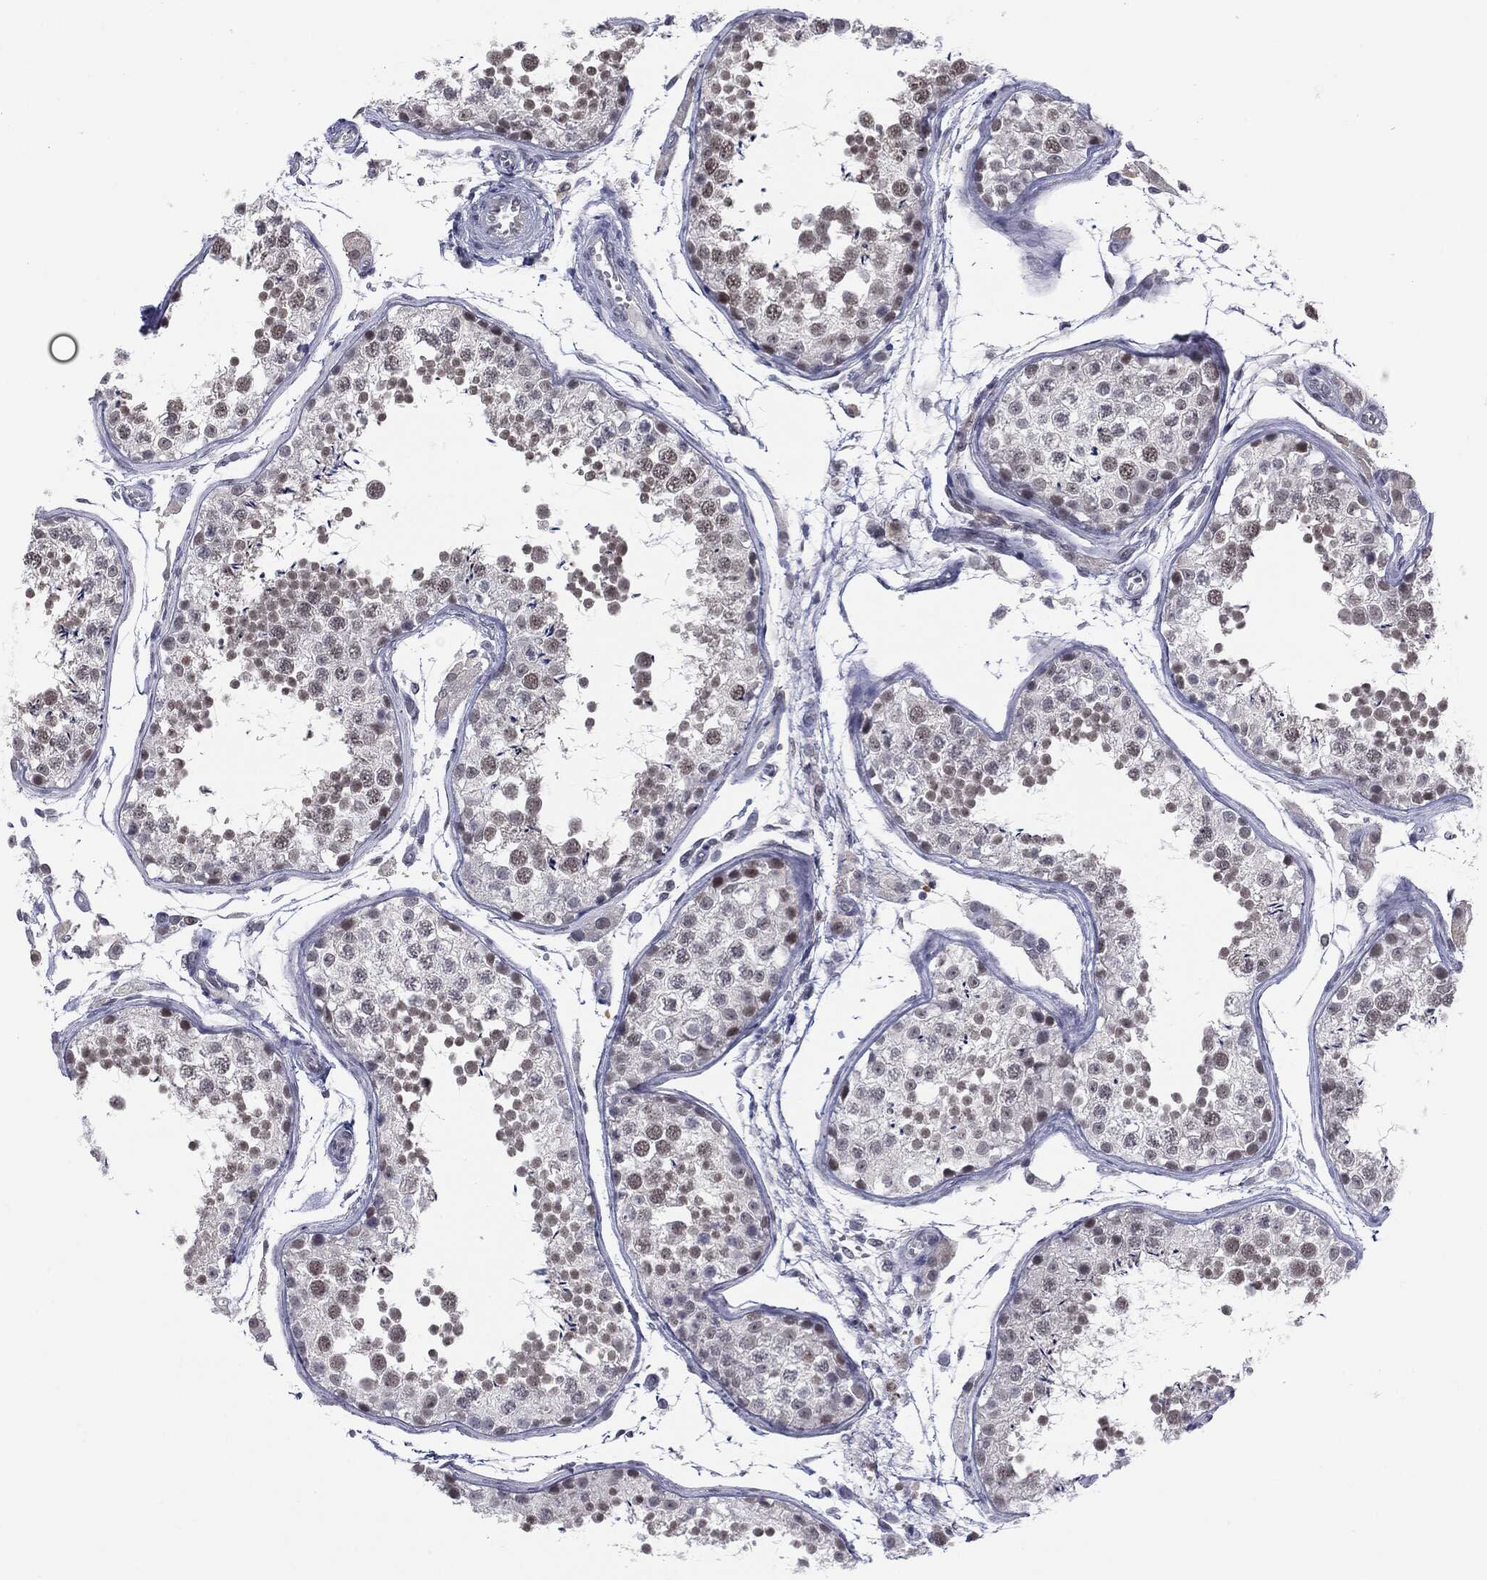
{"staining": {"intensity": "moderate", "quantity": "<25%", "location": "nuclear"}, "tissue": "testis", "cell_type": "Cells in seminiferous ducts", "image_type": "normal", "snomed": [{"axis": "morphology", "description": "Normal tissue, NOS"}, {"axis": "topography", "description": "Testis"}], "caption": "Protein staining exhibits moderate nuclear positivity in about <25% of cells in seminiferous ducts in unremarkable testis. (brown staining indicates protein expression, while blue staining denotes nuclei).", "gene": "SLC5A5", "patient": {"sex": "male", "age": 29}}